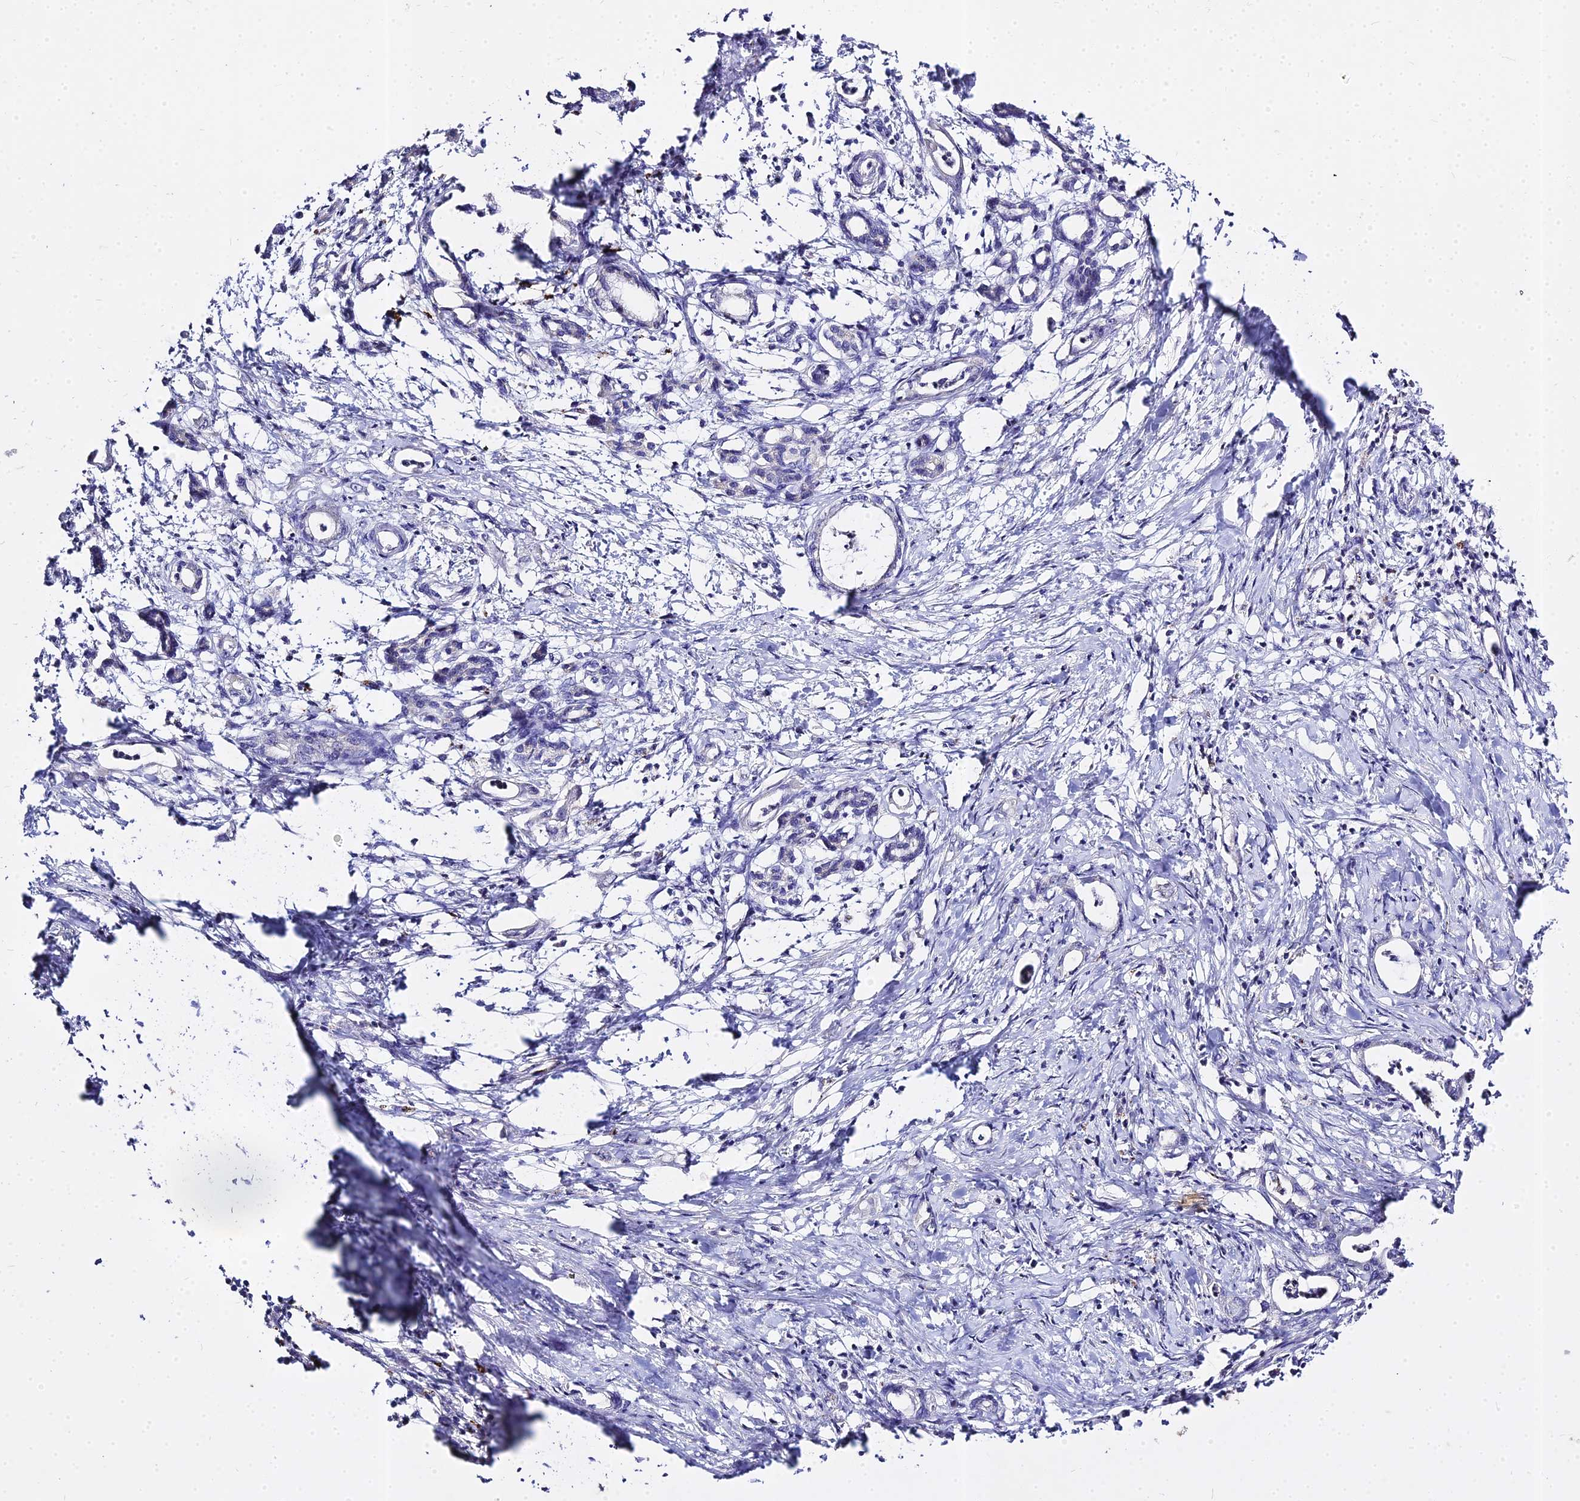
{"staining": {"intensity": "negative", "quantity": "none", "location": "none"}, "tissue": "pancreatic cancer", "cell_type": "Tumor cells", "image_type": "cancer", "snomed": [{"axis": "morphology", "description": "Adenocarcinoma, NOS"}, {"axis": "topography", "description": "Pancreas"}], "caption": "Micrograph shows no protein expression in tumor cells of pancreatic cancer (adenocarcinoma) tissue.", "gene": "GLYAT", "patient": {"sex": "female", "age": 55}}